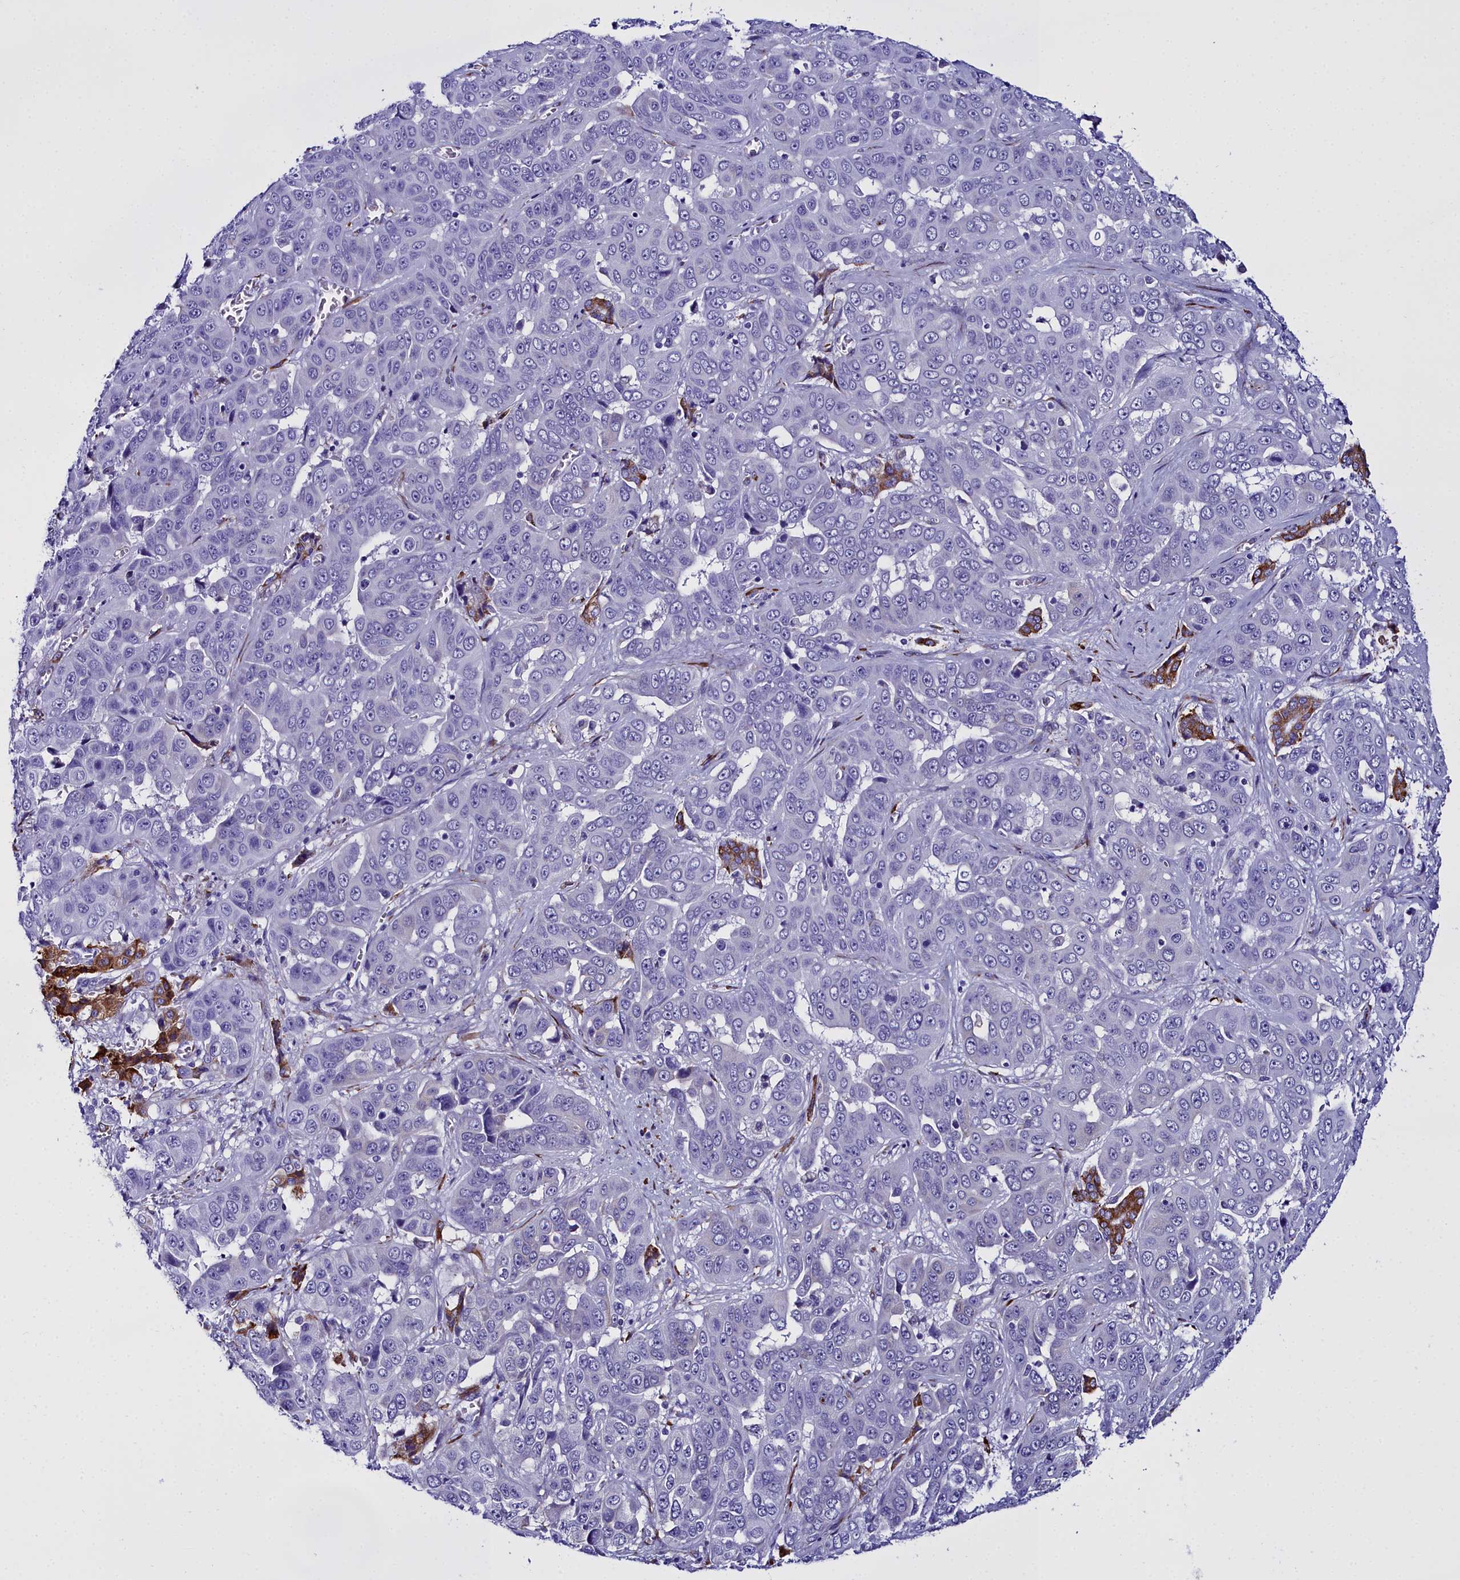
{"staining": {"intensity": "negative", "quantity": "none", "location": "none"}, "tissue": "liver cancer", "cell_type": "Tumor cells", "image_type": "cancer", "snomed": [{"axis": "morphology", "description": "Cholangiocarcinoma"}, {"axis": "topography", "description": "Liver"}], "caption": "There is no significant staining in tumor cells of cholangiocarcinoma (liver). Nuclei are stained in blue.", "gene": "TXNDC5", "patient": {"sex": "female", "age": 52}}